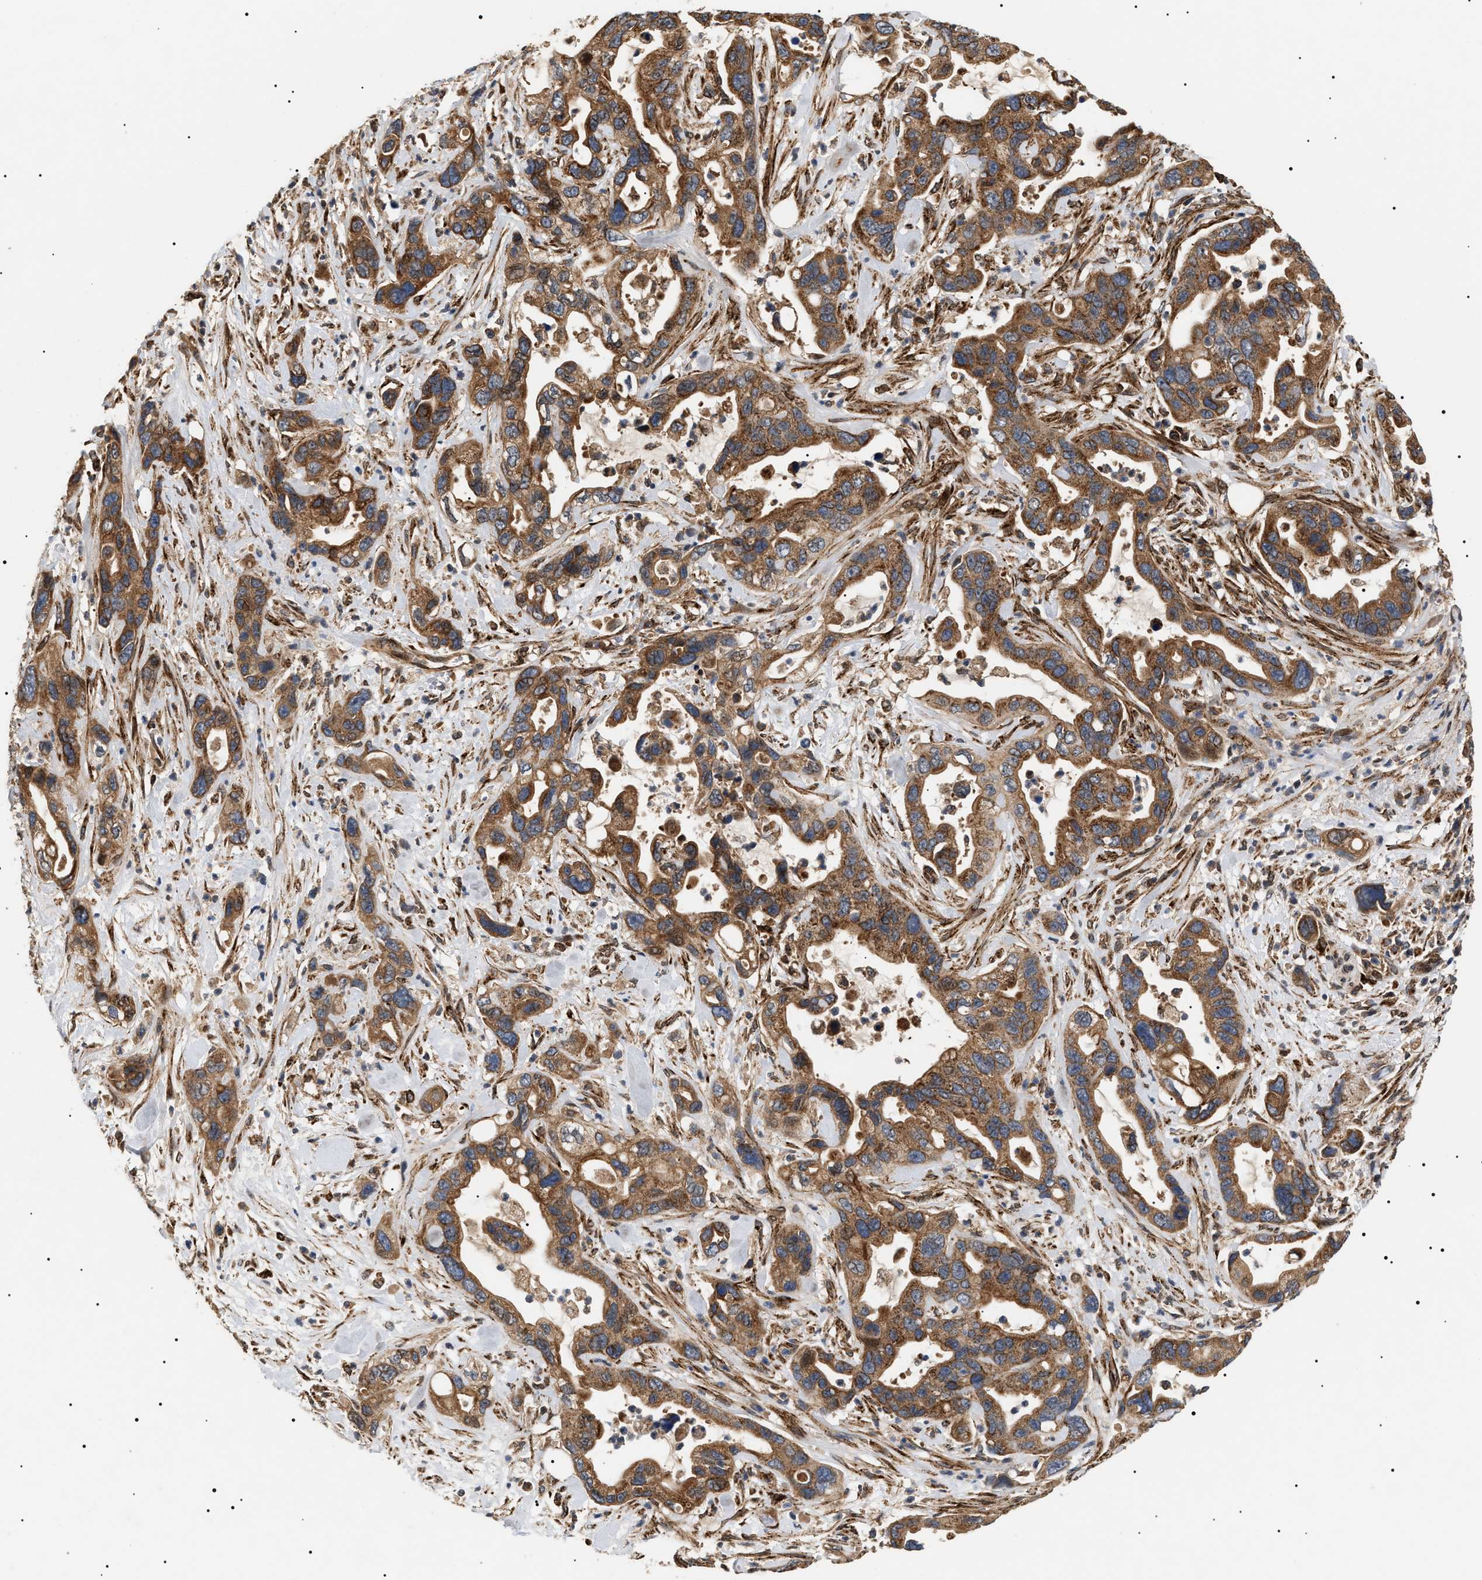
{"staining": {"intensity": "moderate", "quantity": ">75%", "location": "cytoplasmic/membranous"}, "tissue": "pancreatic cancer", "cell_type": "Tumor cells", "image_type": "cancer", "snomed": [{"axis": "morphology", "description": "Adenocarcinoma, NOS"}, {"axis": "topography", "description": "Pancreas"}], "caption": "Immunohistochemical staining of human pancreatic cancer reveals medium levels of moderate cytoplasmic/membranous protein positivity in approximately >75% of tumor cells.", "gene": "ZBTB26", "patient": {"sex": "female", "age": 70}}